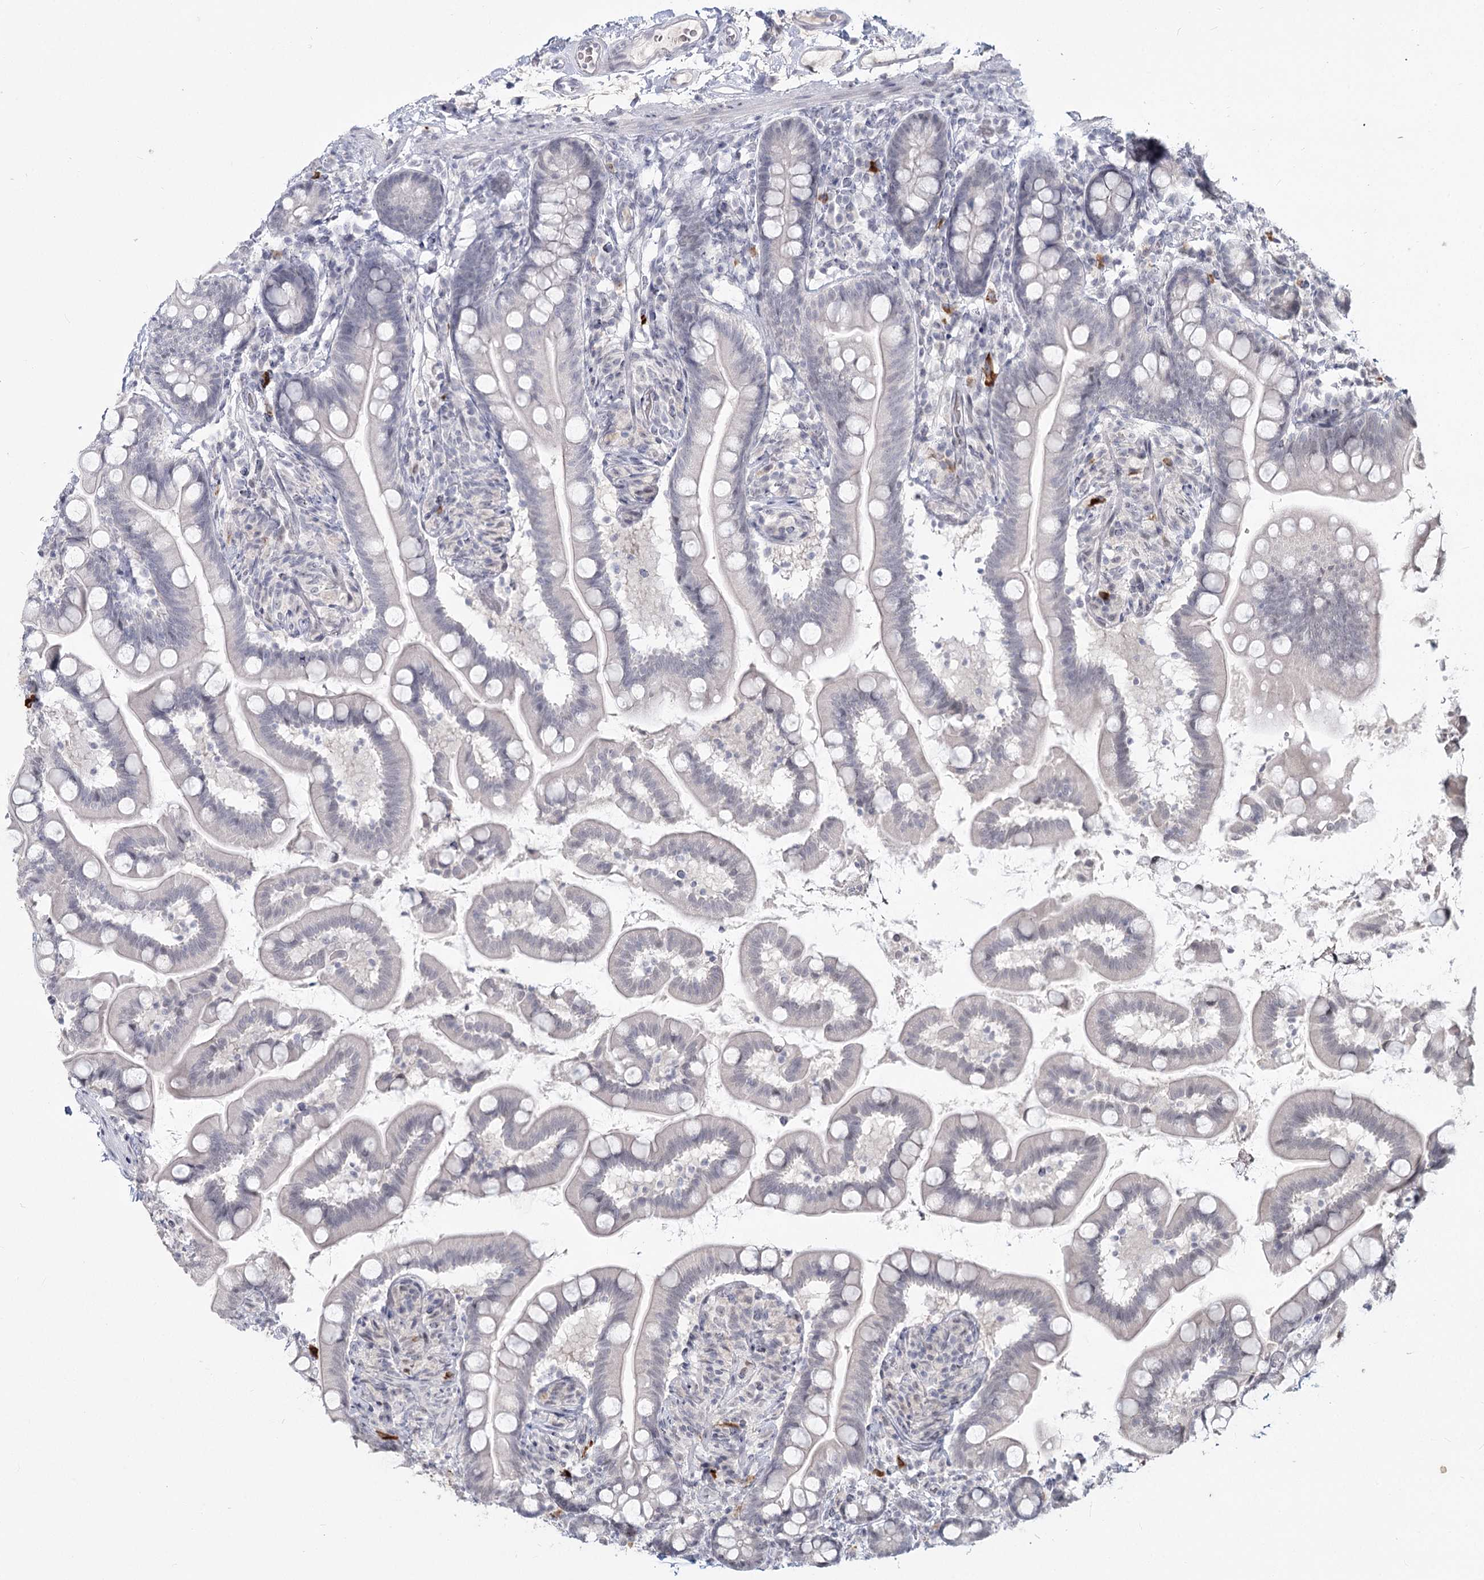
{"staining": {"intensity": "negative", "quantity": "none", "location": "none"}, "tissue": "small intestine", "cell_type": "Glandular cells", "image_type": "normal", "snomed": [{"axis": "morphology", "description": "Normal tissue, NOS"}, {"axis": "topography", "description": "Small intestine"}], "caption": "Glandular cells show no significant expression in unremarkable small intestine. (Stains: DAB (3,3'-diaminobenzidine) immunohistochemistry (IHC) with hematoxylin counter stain, Microscopy: brightfield microscopy at high magnification).", "gene": "LY6G5C", "patient": {"sex": "female", "age": 64}}